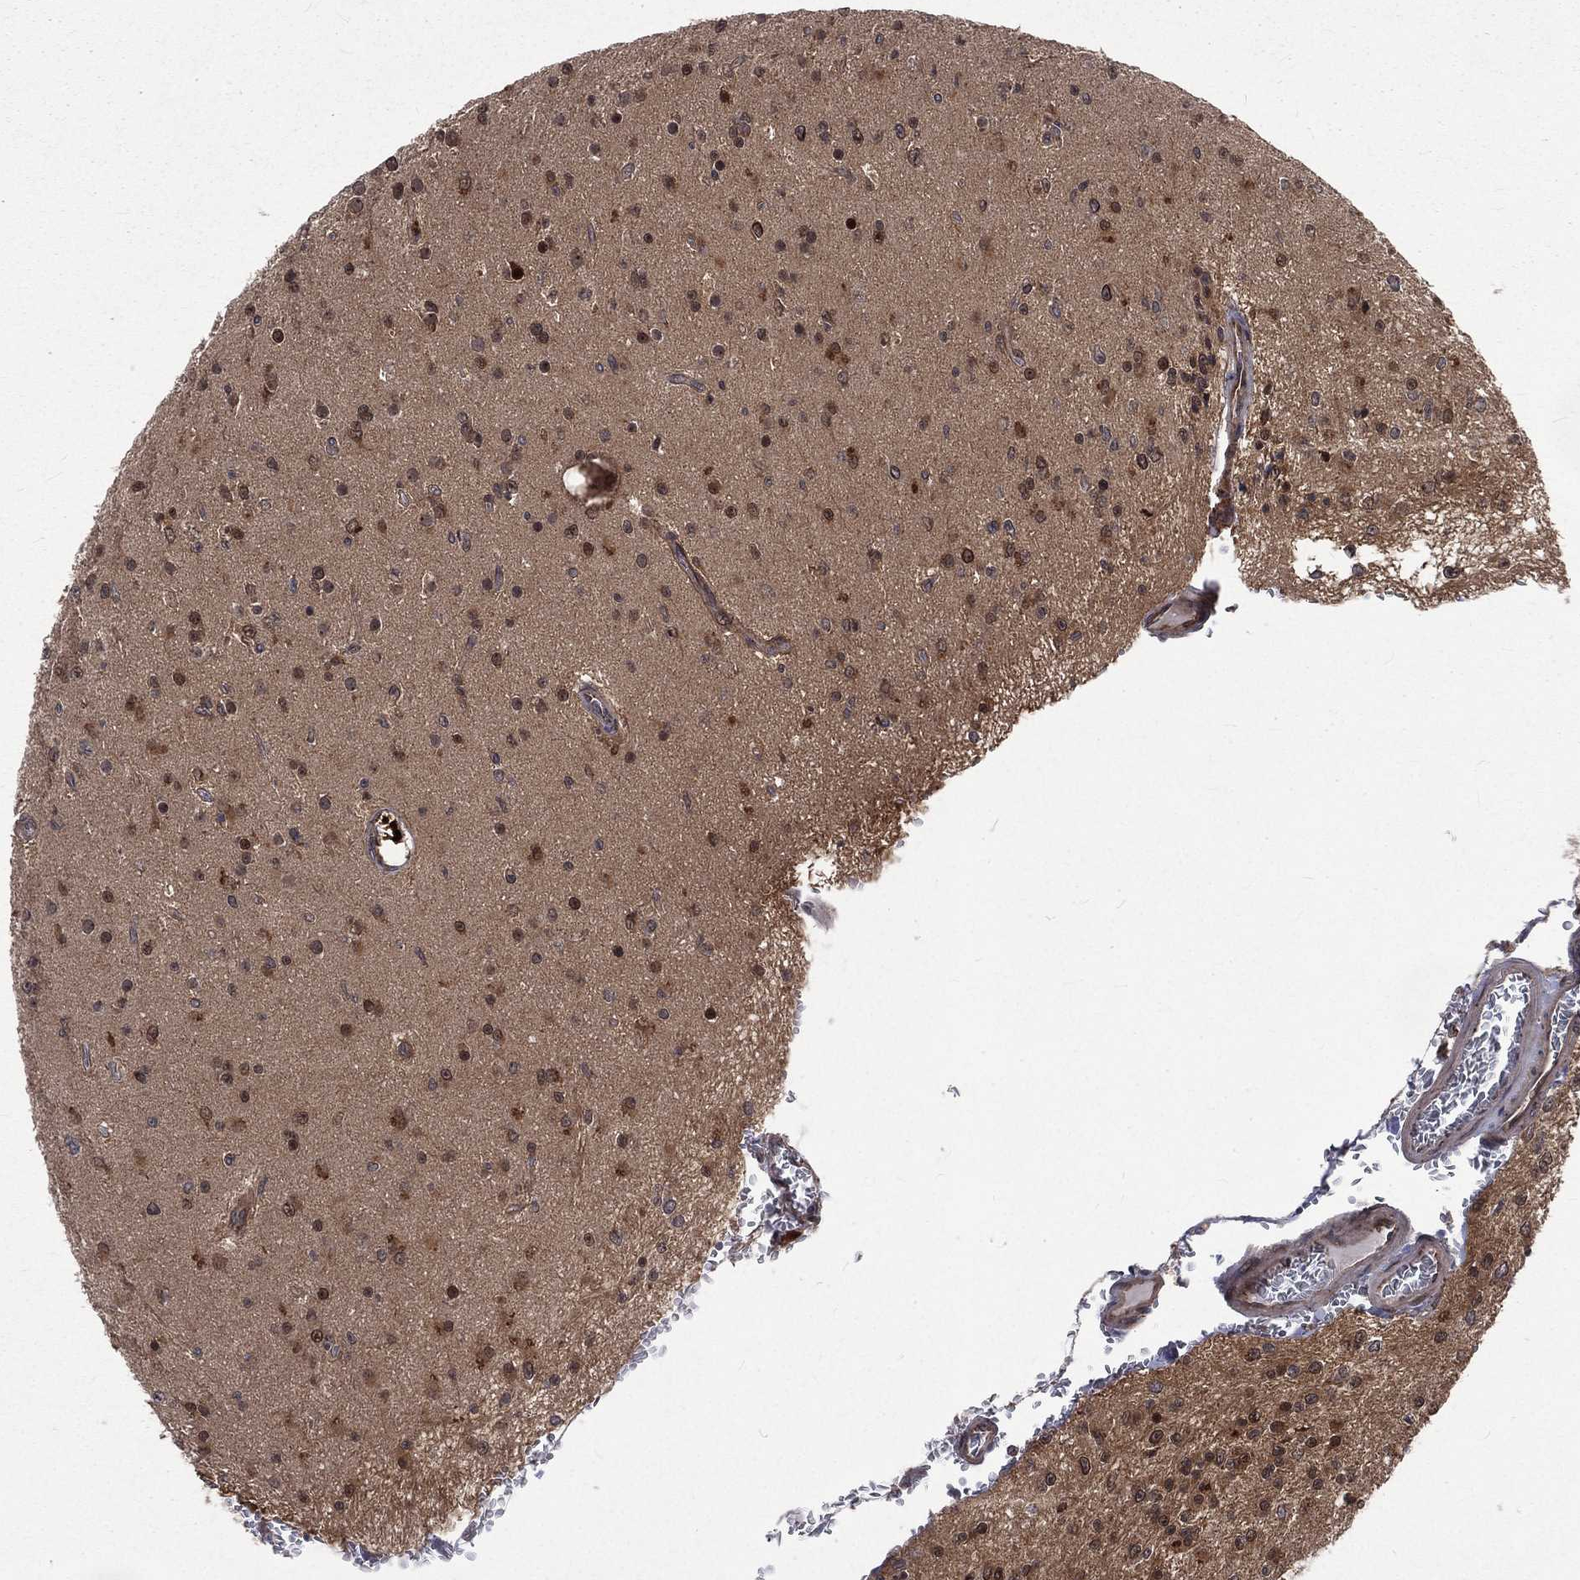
{"staining": {"intensity": "moderate", "quantity": "<25%", "location": "cytoplasmic/membranous,nuclear"}, "tissue": "glioma", "cell_type": "Tumor cells", "image_type": "cancer", "snomed": [{"axis": "morphology", "description": "Glioma, malignant, Low grade"}, {"axis": "topography", "description": "Brain"}], "caption": "Malignant glioma (low-grade) stained for a protein (brown) reveals moderate cytoplasmic/membranous and nuclear positive staining in about <25% of tumor cells.", "gene": "ARL3", "patient": {"sex": "female", "age": 45}}